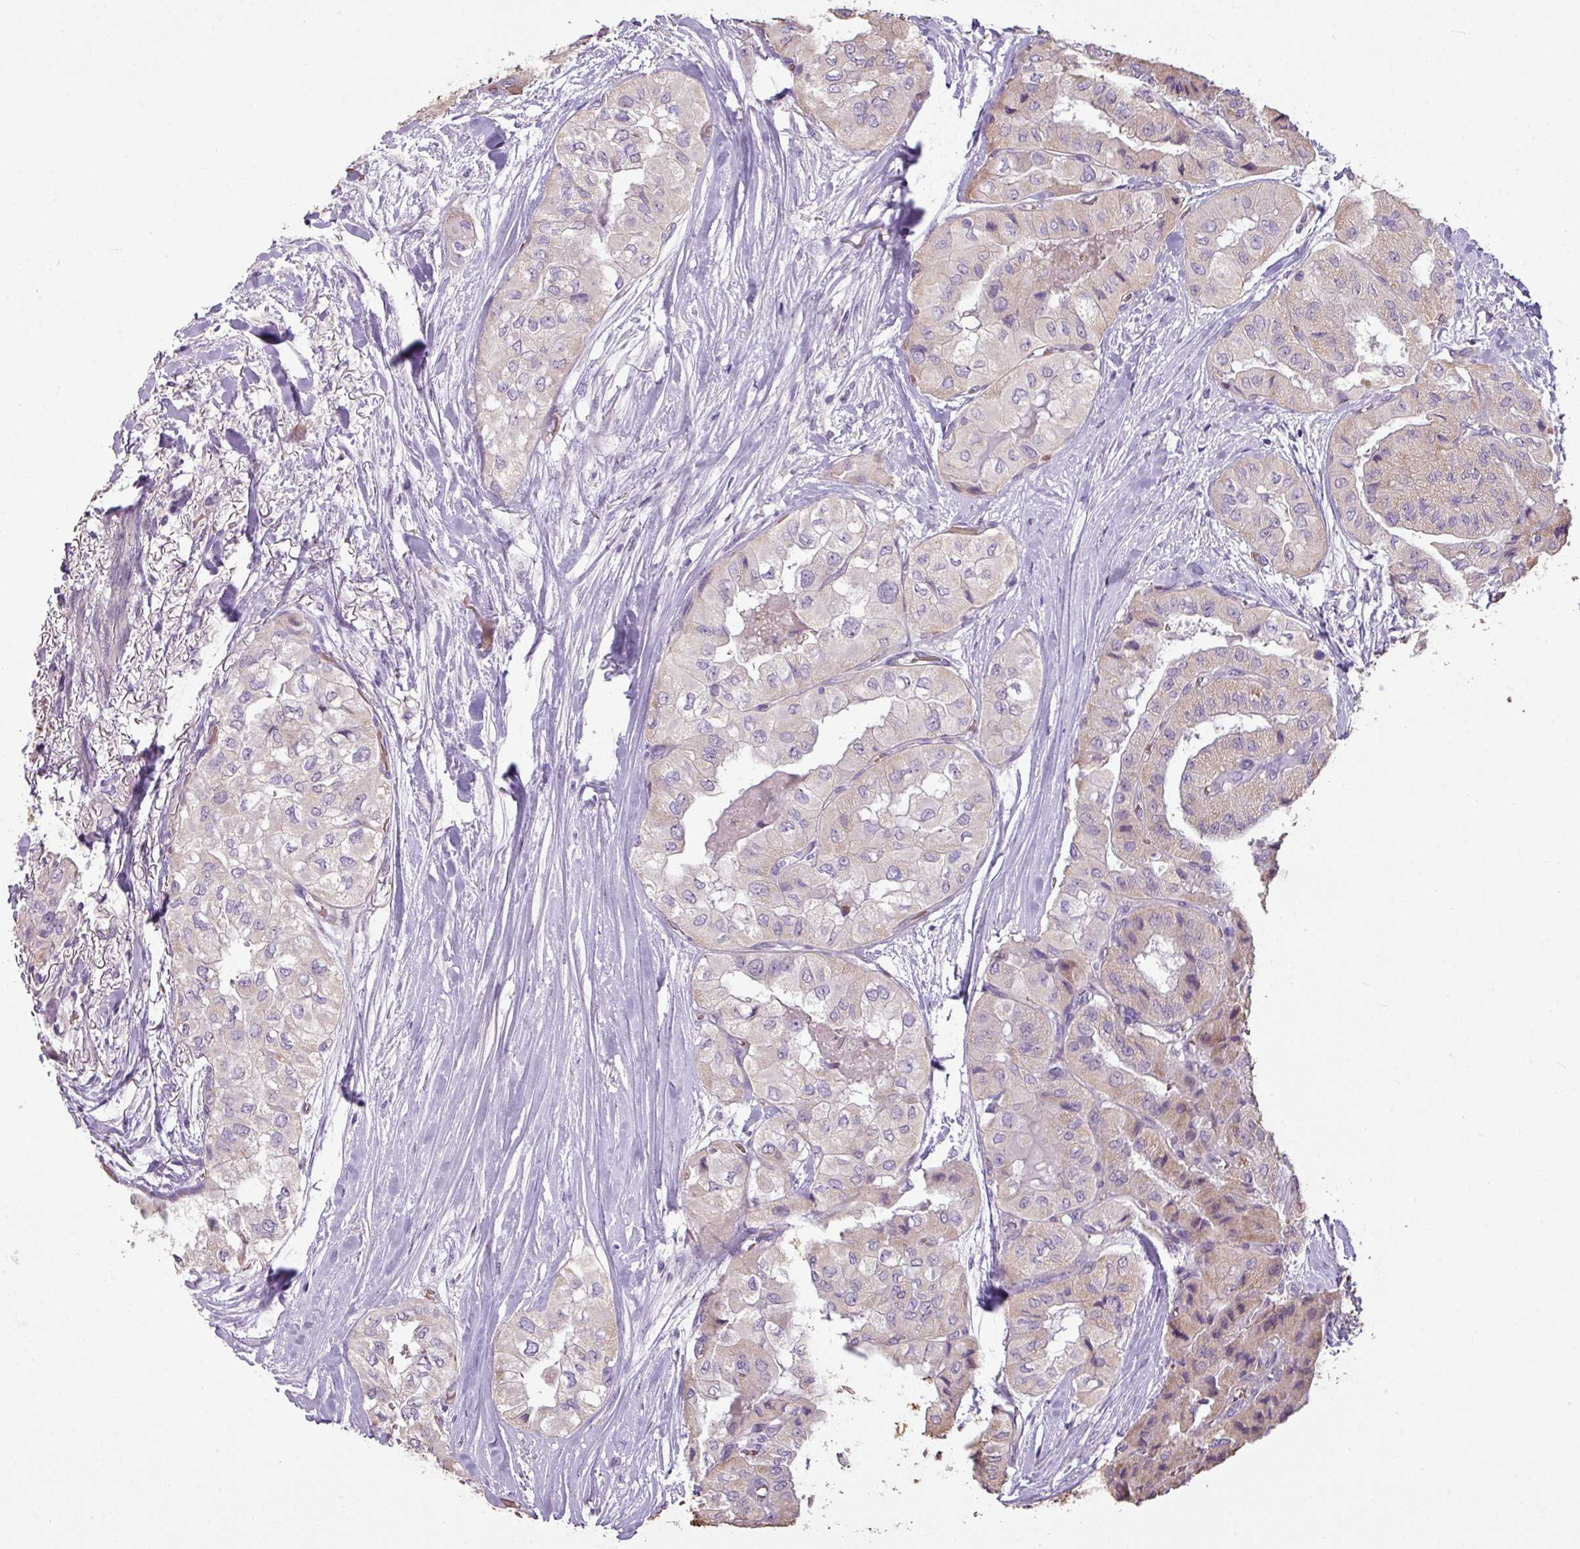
{"staining": {"intensity": "weak", "quantity": "<25%", "location": "cytoplasmic/membranous"}, "tissue": "thyroid cancer", "cell_type": "Tumor cells", "image_type": "cancer", "snomed": [{"axis": "morphology", "description": "Papillary adenocarcinoma, NOS"}, {"axis": "topography", "description": "Thyroid gland"}], "caption": "This is an IHC micrograph of human thyroid papillary adenocarcinoma. There is no expression in tumor cells.", "gene": "NHSL2", "patient": {"sex": "female", "age": 59}}